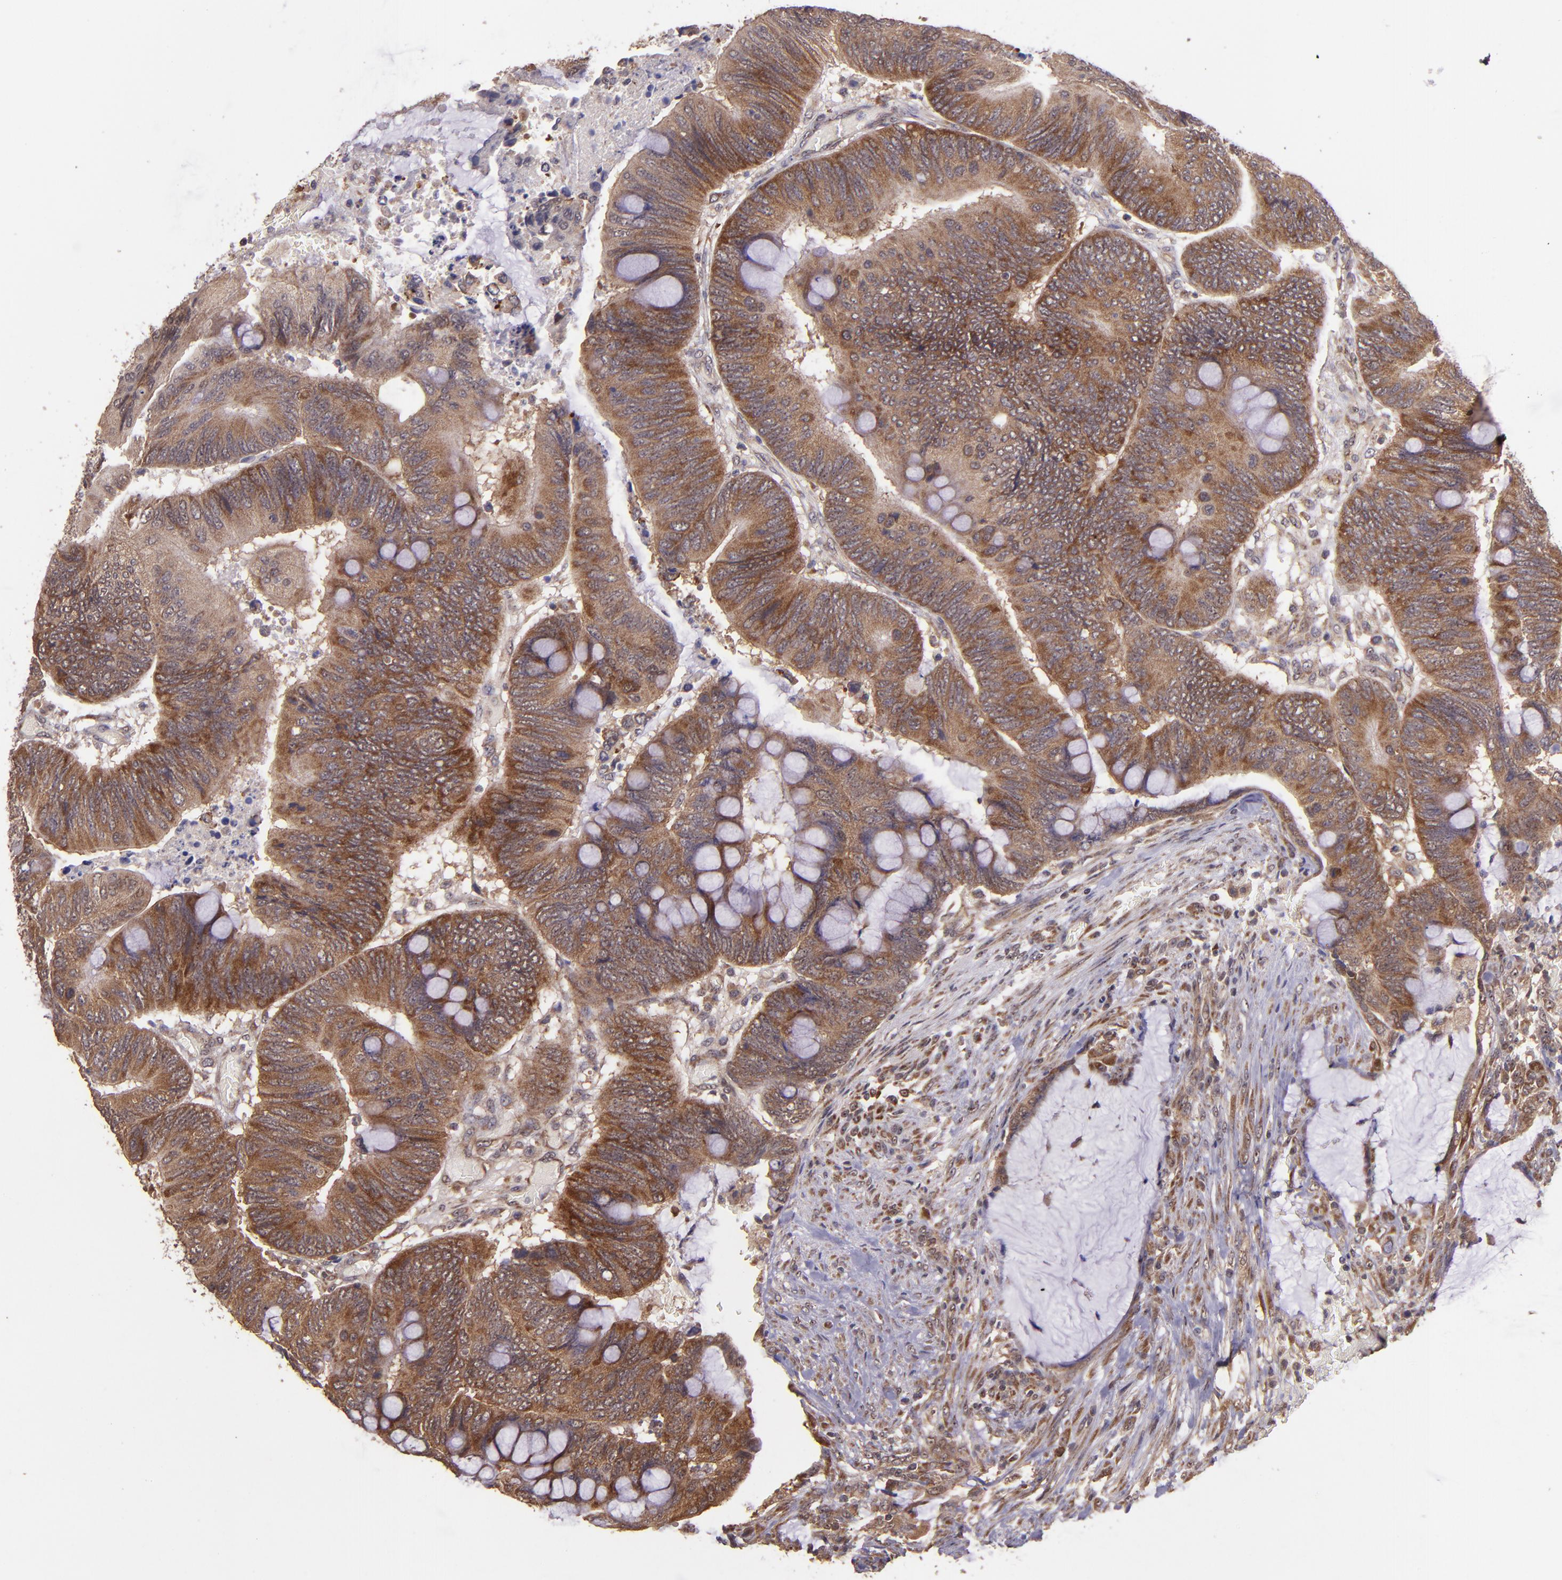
{"staining": {"intensity": "strong", "quantity": ">75%", "location": "cytoplasmic/membranous"}, "tissue": "colorectal cancer", "cell_type": "Tumor cells", "image_type": "cancer", "snomed": [{"axis": "morphology", "description": "Normal tissue, NOS"}, {"axis": "morphology", "description": "Adenocarcinoma, NOS"}, {"axis": "topography", "description": "Rectum"}], "caption": "Tumor cells reveal strong cytoplasmic/membranous staining in approximately >75% of cells in colorectal cancer (adenocarcinoma).", "gene": "USP51", "patient": {"sex": "male", "age": 92}}